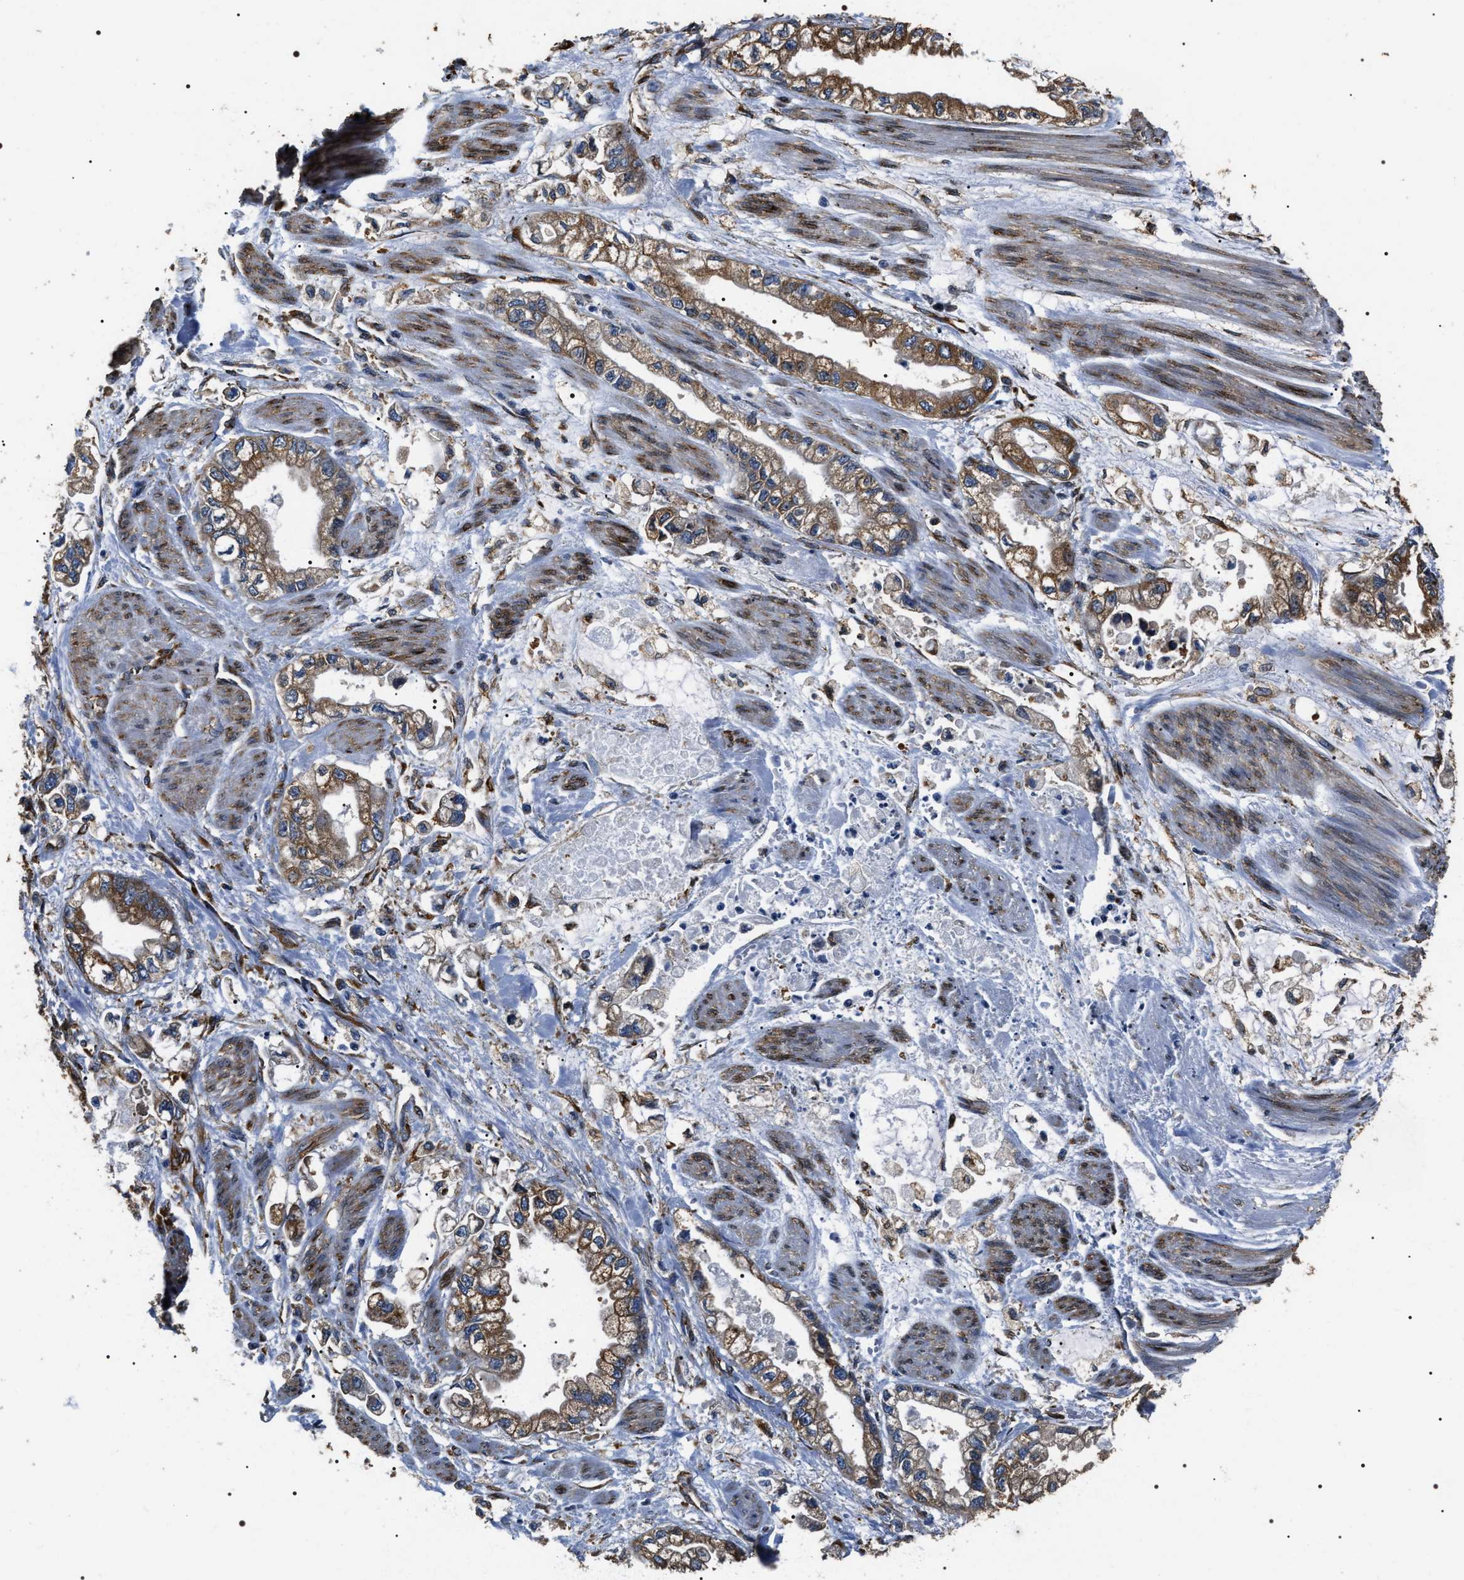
{"staining": {"intensity": "moderate", "quantity": ">75%", "location": "cytoplasmic/membranous"}, "tissue": "stomach cancer", "cell_type": "Tumor cells", "image_type": "cancer", "snomed": [{"axis": "morphology", "description": "Normal tissue, NOS"}, {"axis": "morphology", "description": "Adenocarcinoma, NOS"}, {"axis": "topography", "description": "Stomach"}], "caption": "Moderate cytoplasmic/membranous positivity is present in about >75% of tumor cells in stomach cancer.", "gene": "KTN1", "patient": {"sex": "male", "age": 62}}